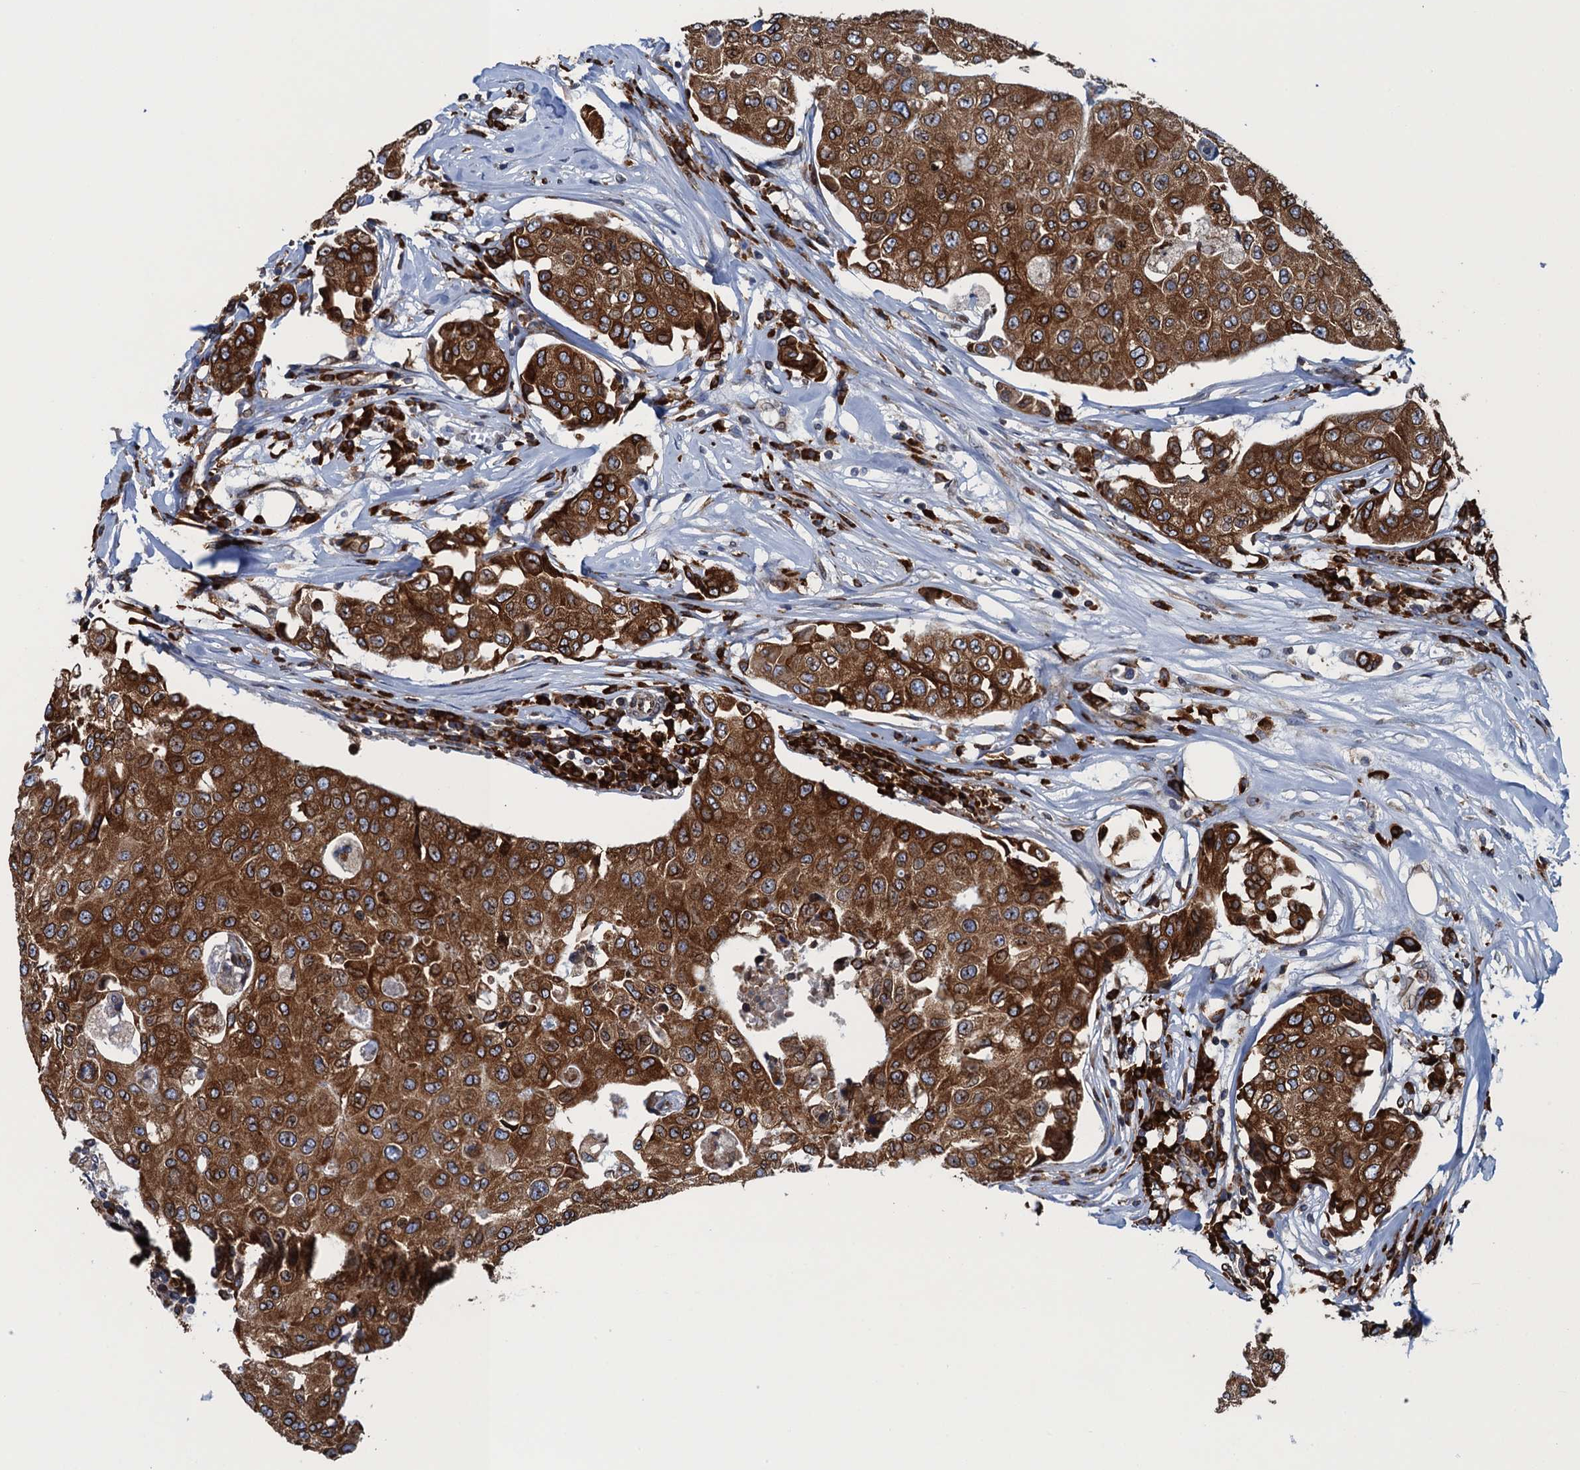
{"staining": {"intensity": "strong", "quantity": ">75%", "location": "cytoplasmic/membranous"}, "tissue": "breast cancer", "cell_type": "Tumor cells", "image_type": "cancer", "snomed": [{"axis": "morphology", "description": "Duct carcinoma"}, {"axis": "topography", "description": "Breast"}], "caption": "High-power microscopy captured an IHC photomicrograph of invasive ductal carcinoma (breast), revealing strong cytoplasmic/membranous positivity in about >75% of tumor cells. (brown staining indicates protein expression, while blue staining denotes nuclei).", "gene": "TMEM205", "patient": {"sex": "female", "age": 80}}